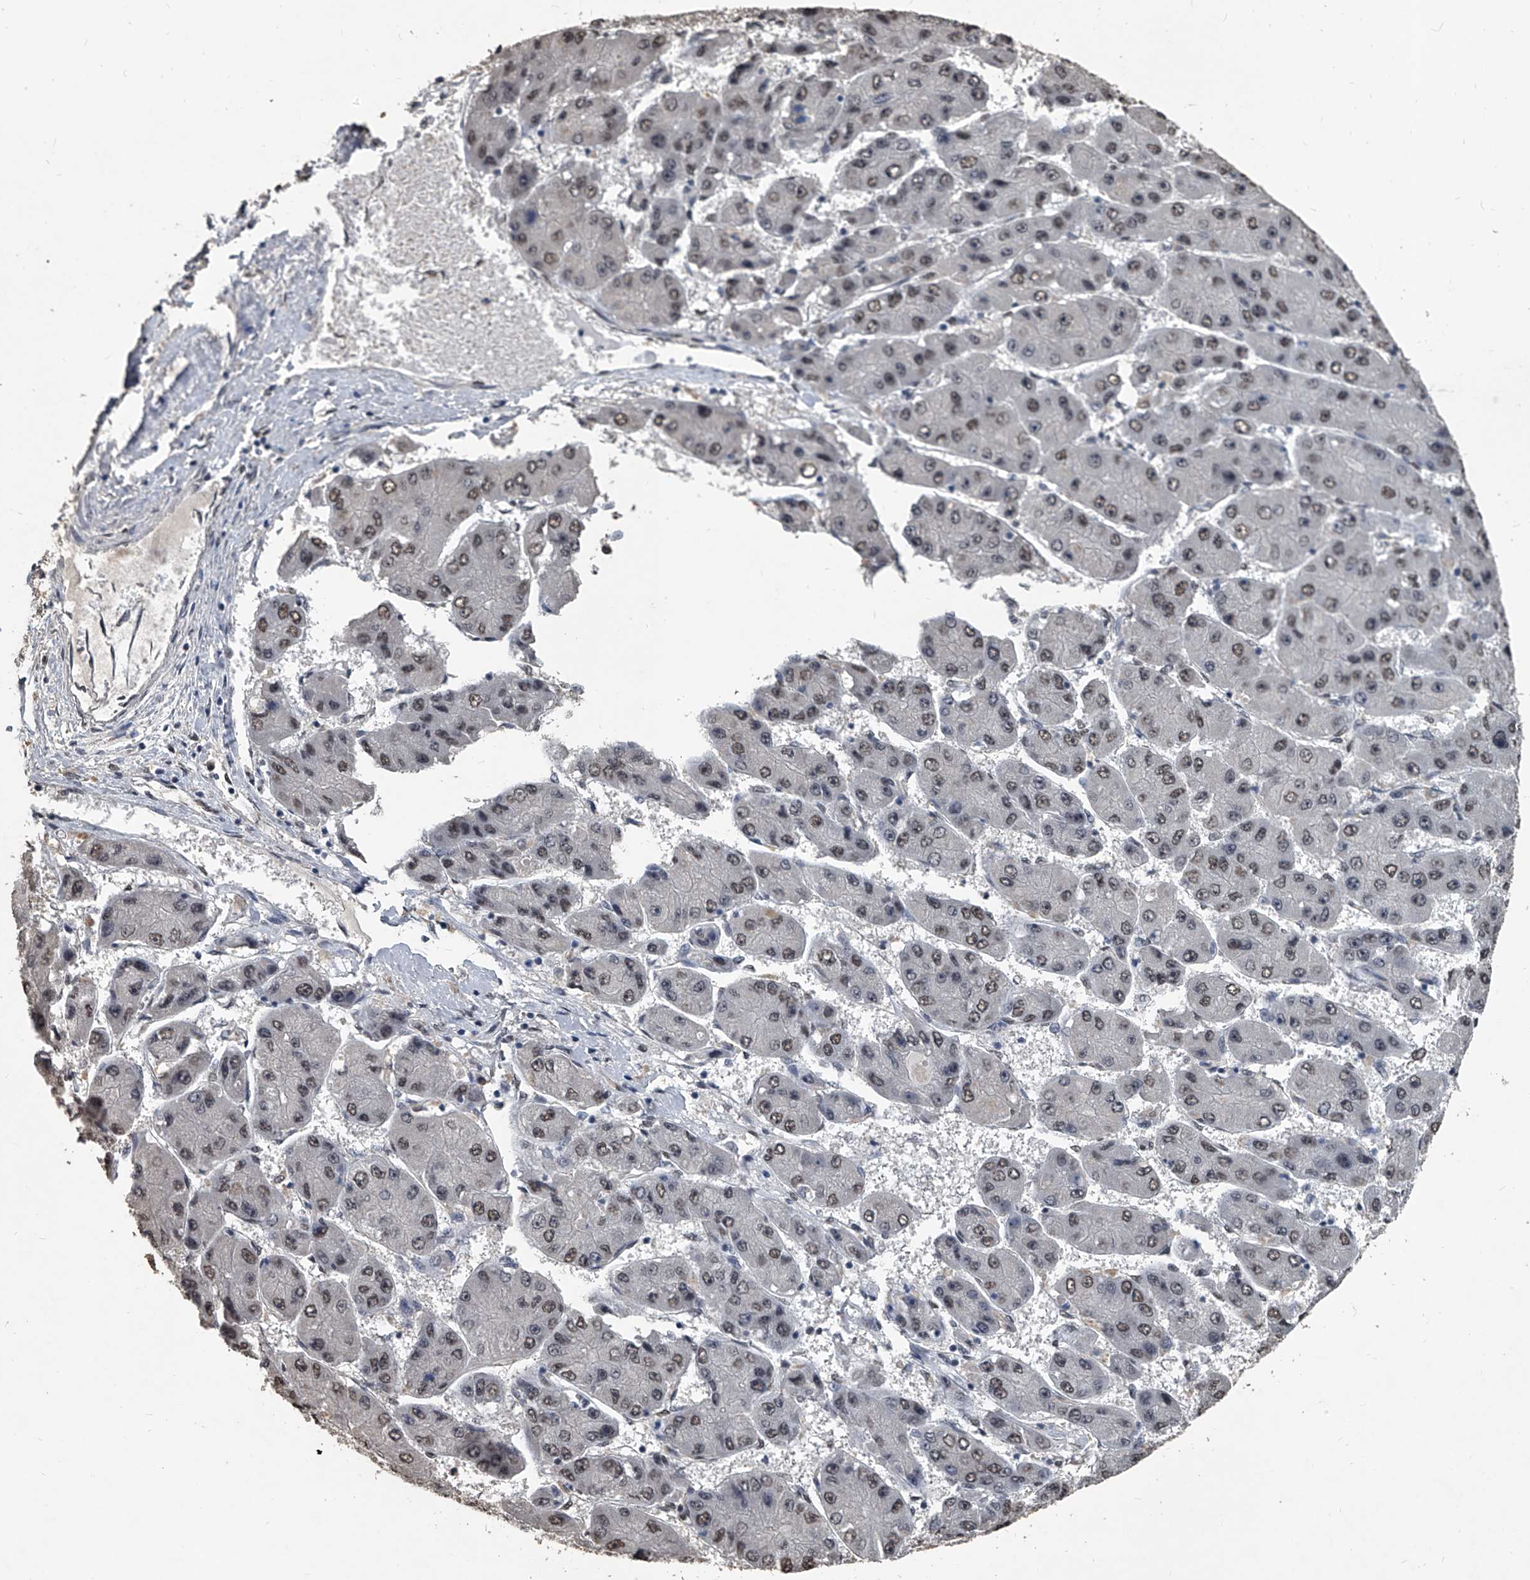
{"staining": {"intensity": "weak", "quantity": ">75%", "location": "nuclear"}, "tissue": "liver cancer", "cell_type": "Tumor cells", "image_type": "cancer", "snomed": [{"axis": "morphology", "description": "Carcinoma, Hepatocellular, NOS"}, {"axis": "topography", "description": "Liver"}], "caption": "Brown immunohistochemical staining in liver cancer (hepatocellular carcinoma) reveals weak nuclear positivity in about >75% of tumor cells.", "gene": "MATR3", "patient": {"sex": "female", "age": 61}}